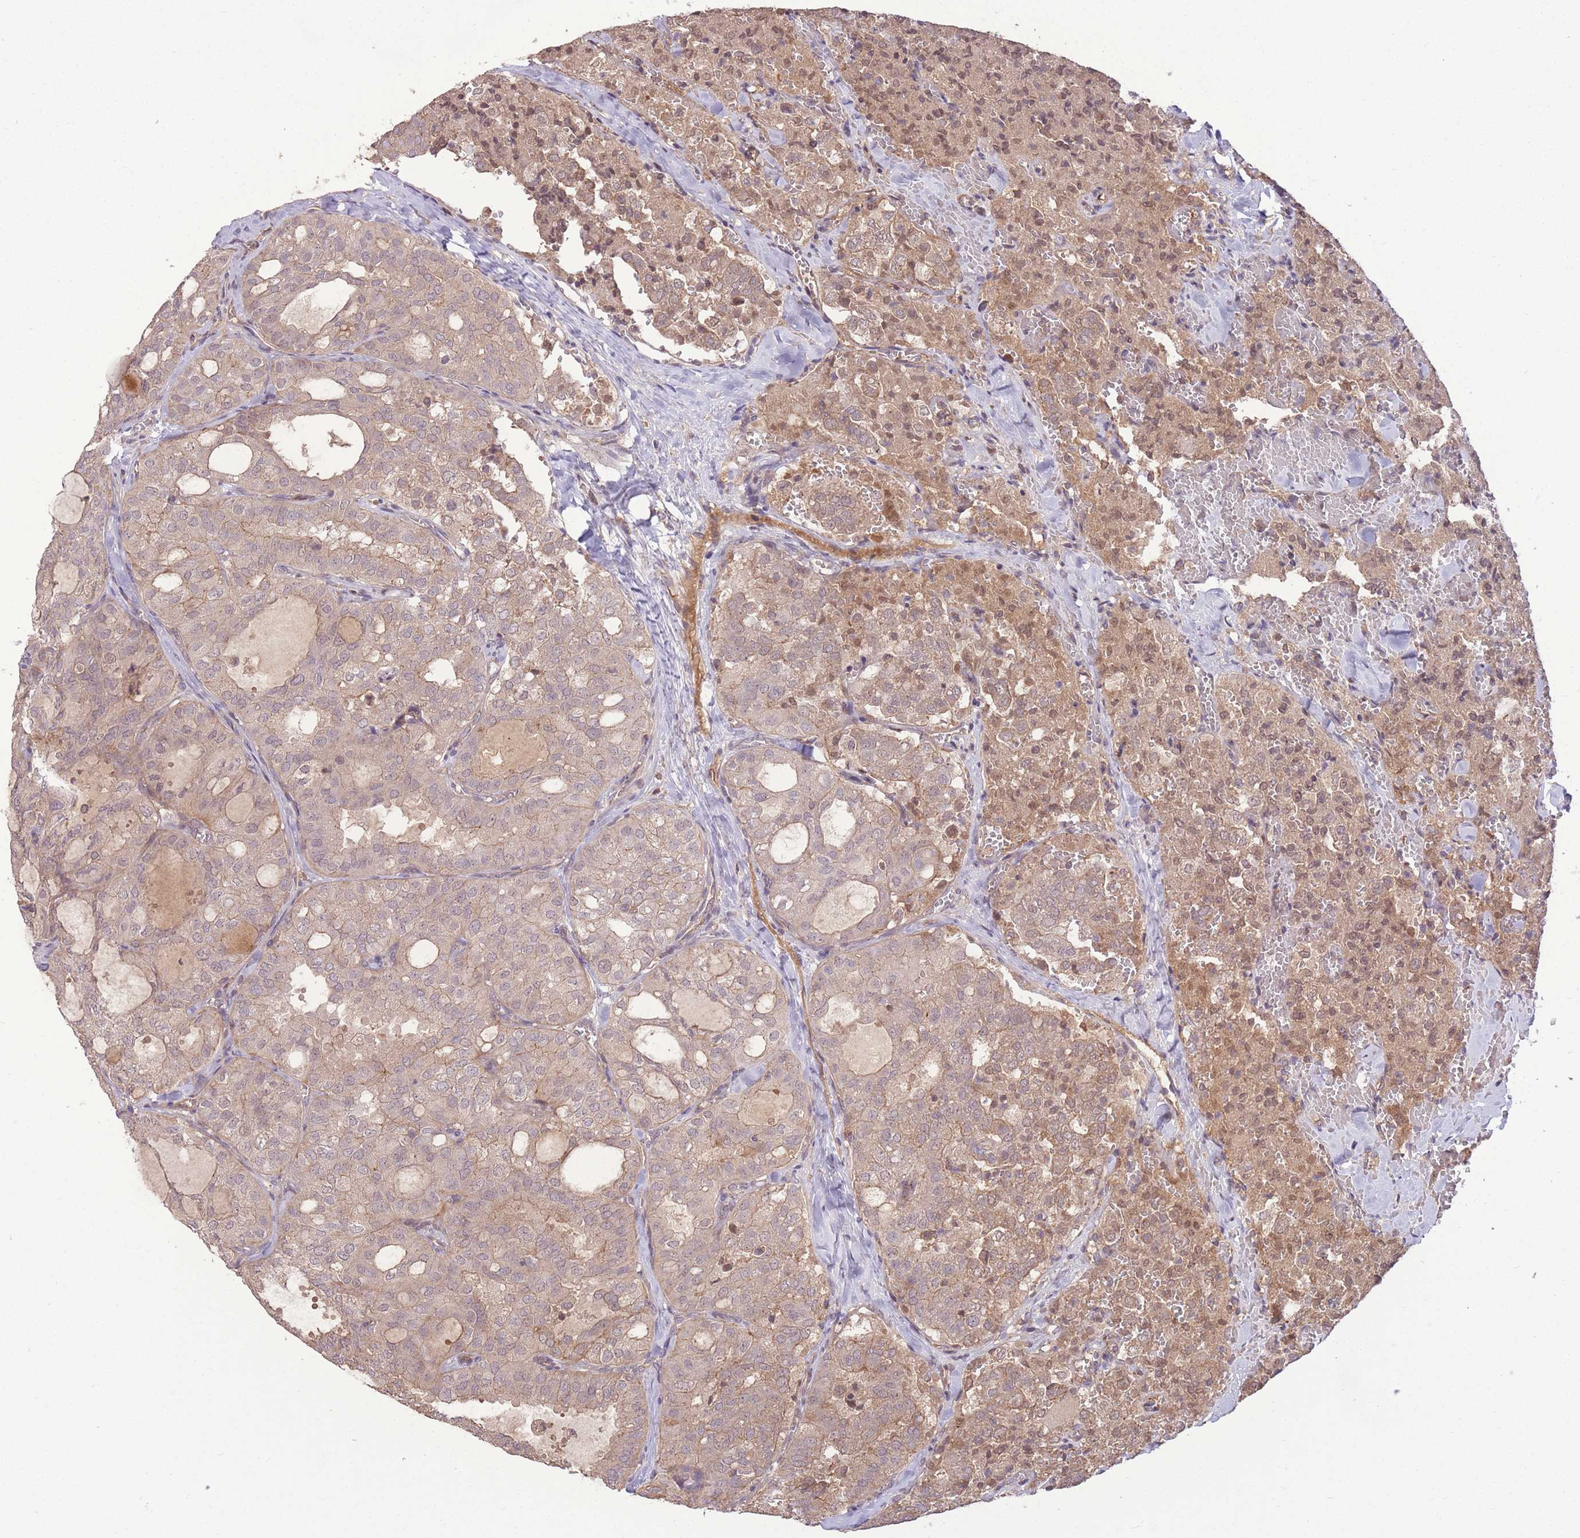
{"staining": {"intensity": "moderate", "quantity": "25%-75%", "location": "cytoplasmic/membranous,nuclear"}, "tissue": "thyroid cancer", "cell_type": "Tumor cells", "image_type": "cancer", "snomed": [{"axis": "morphology", "description": "Follicular adenoma carcinoma, NOS"}, {"axis": "topography", "description": "Thyroid gland"}], "caption": "Human thyroid follicular adenoma carcinoma stained with a brown dye reveals moderate cytoplasmic/membranous and nuclear positive positivity in about 25%-75% of tumor cells.", "gene": "POLR3F", "patient": {"sex": "male", "age": 75}}